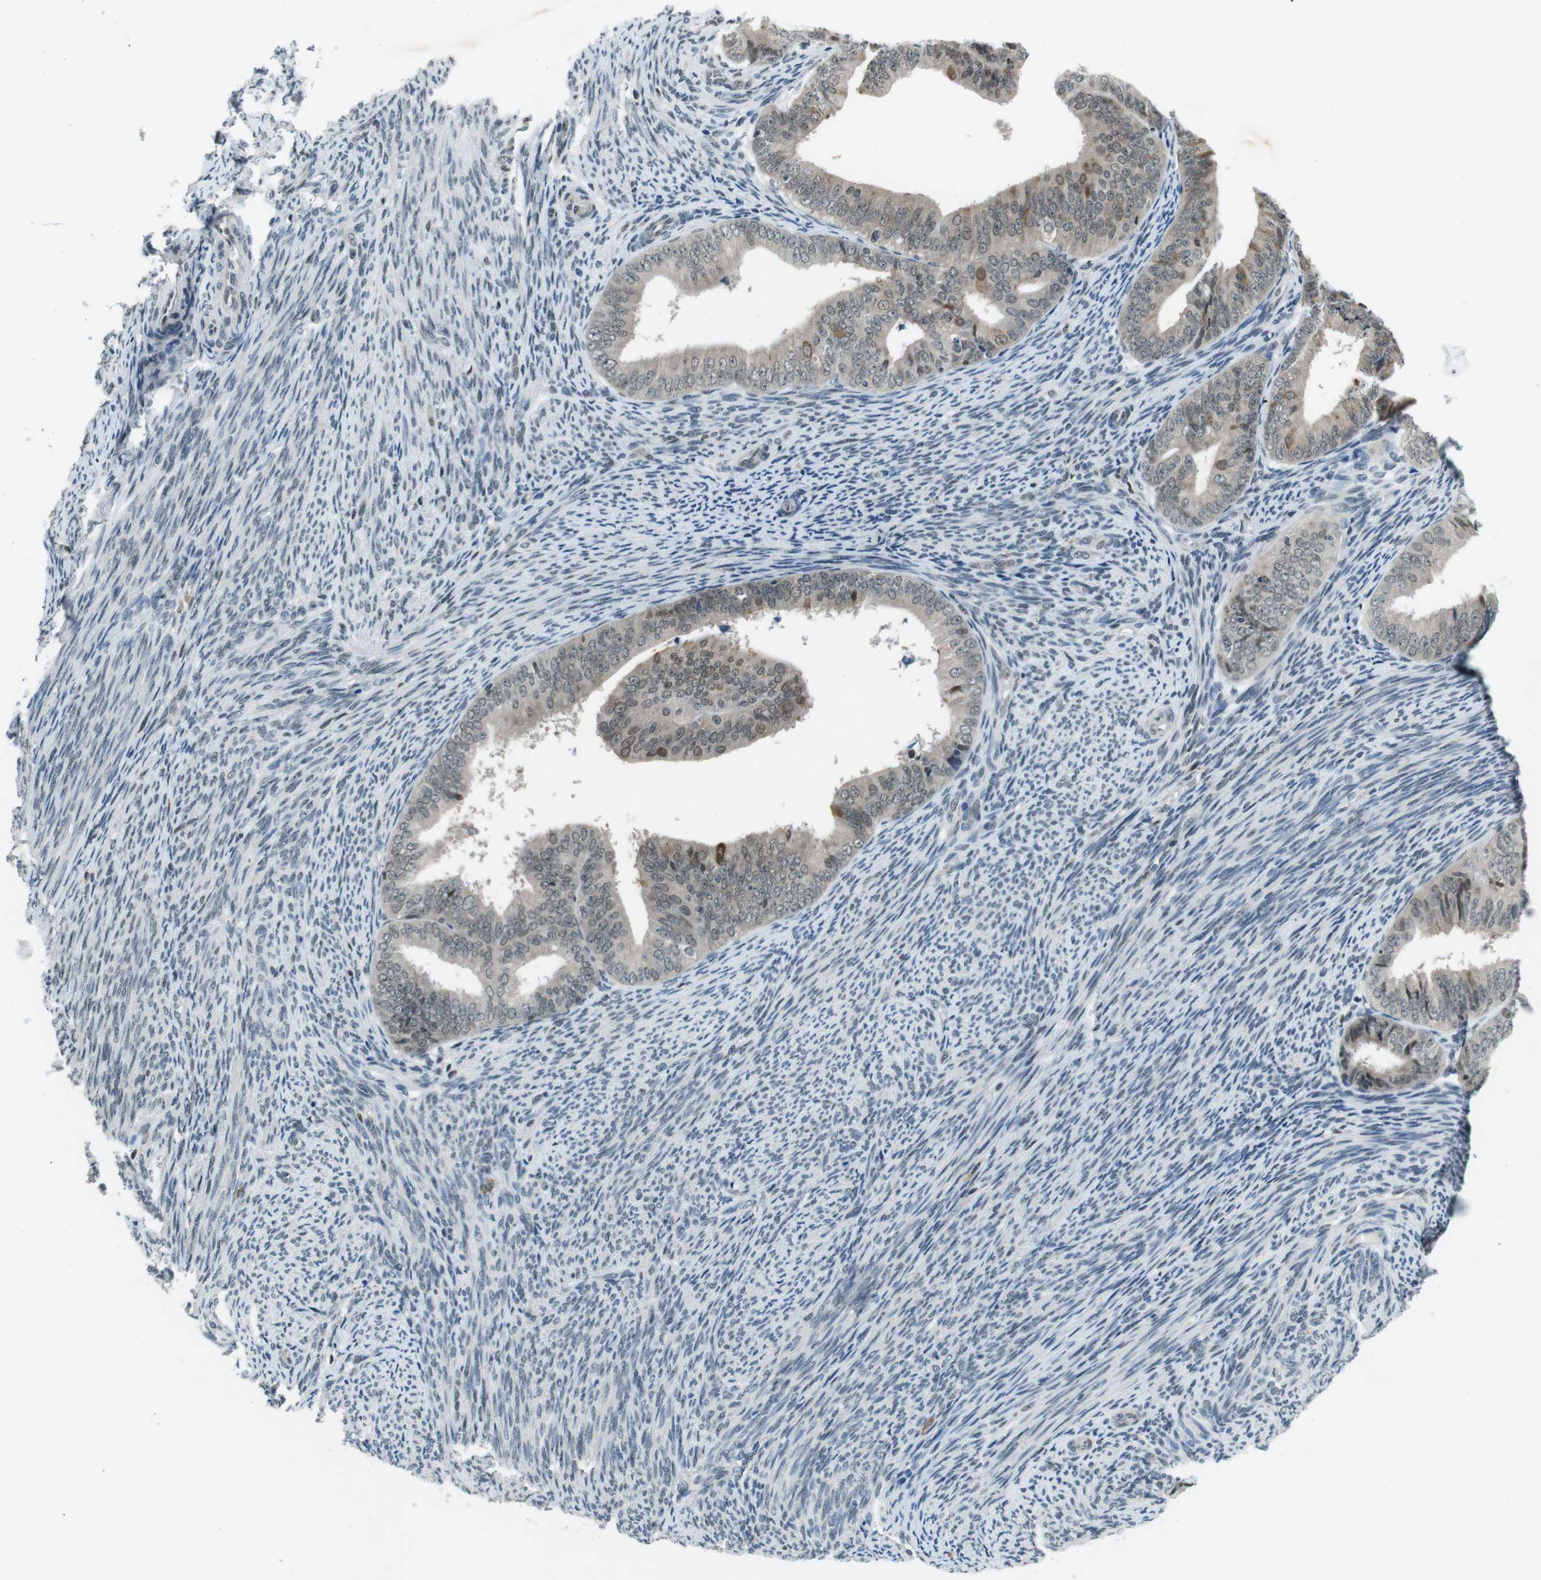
{"staining": {"intensity": "weak", "quantity": ">75%", "location": "cytoplasmic/membranous,nuclear"}, "tissue": "endometrial cancer", "cell_type": "Tumor cells", "image_type": "cancer", "snomed": [{"axis": "morphology", "description": "Adenocarcinoma, NOS"}, {"axis": "topography", "description": "Endometrium"}], "caption": "A brown stain shows weak cytoplasmic/membranous and nuclear positivity of a protein in human adenocarcinoma (endometrial) tumor cells.", "gene": "NEK4", "patient": {"sex": "female", "age": 63}}